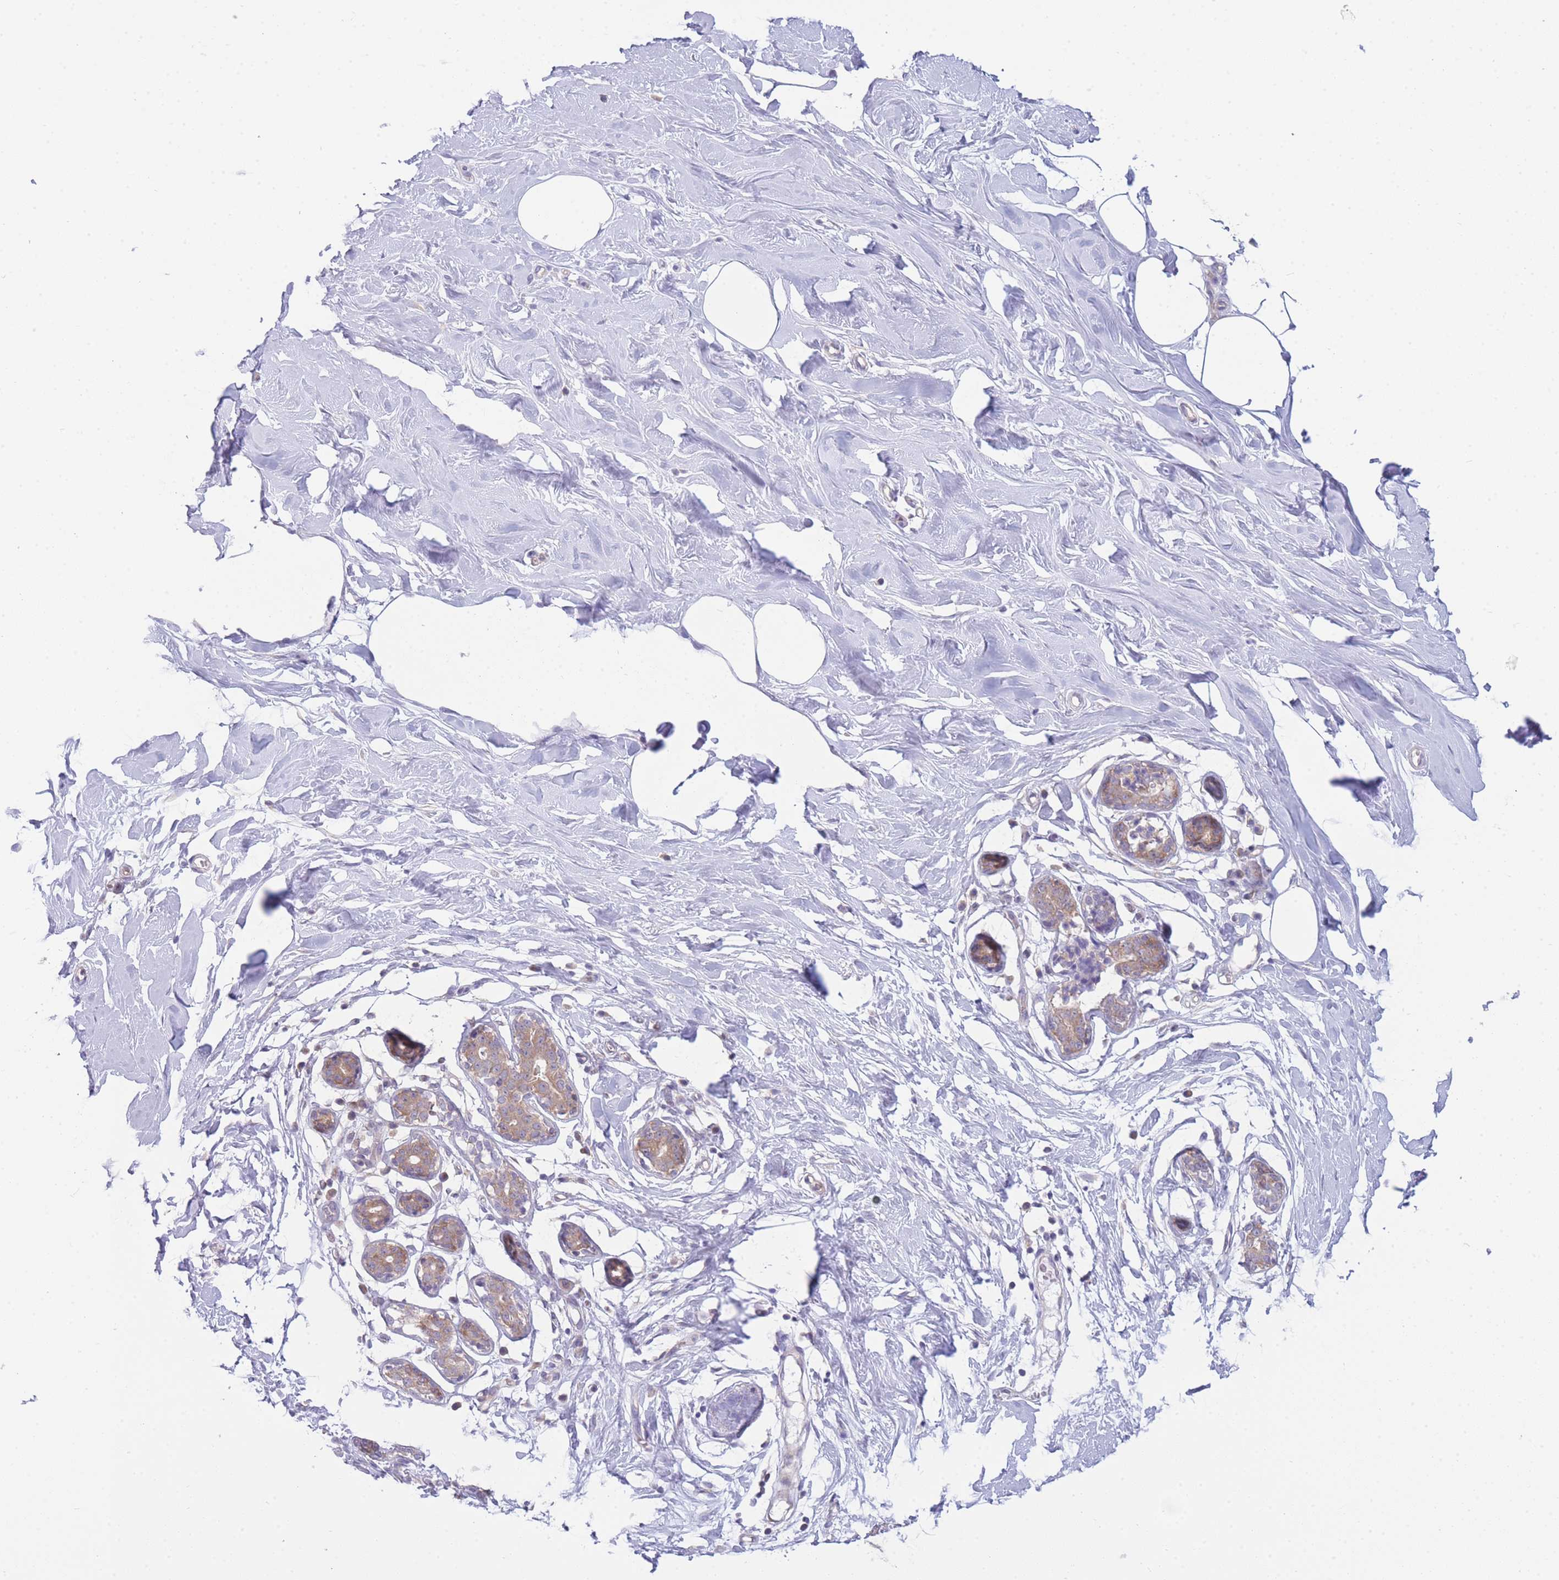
{"staining": {"intensity": "negative", "quantity": "none", "location": "none"}, "tissue": "breast", "cell_type": "Adipocytes", "image_type": "normal", "snomed": [{"axis": "morphology", "description": "Normal tissue, NOS"}, {"axis": "topography", "description": "Breast"}], "caption": "The micrograph exhibits no significant positivity in adipocytes of breast. The staining was performed using DAB to visualize the protein expression in brown, while the nuclei were stained in blue with hematoxylin (Magnification: 20x).", "gene": "PFDN6", "patient": {"sex": "female", "age": 27}}